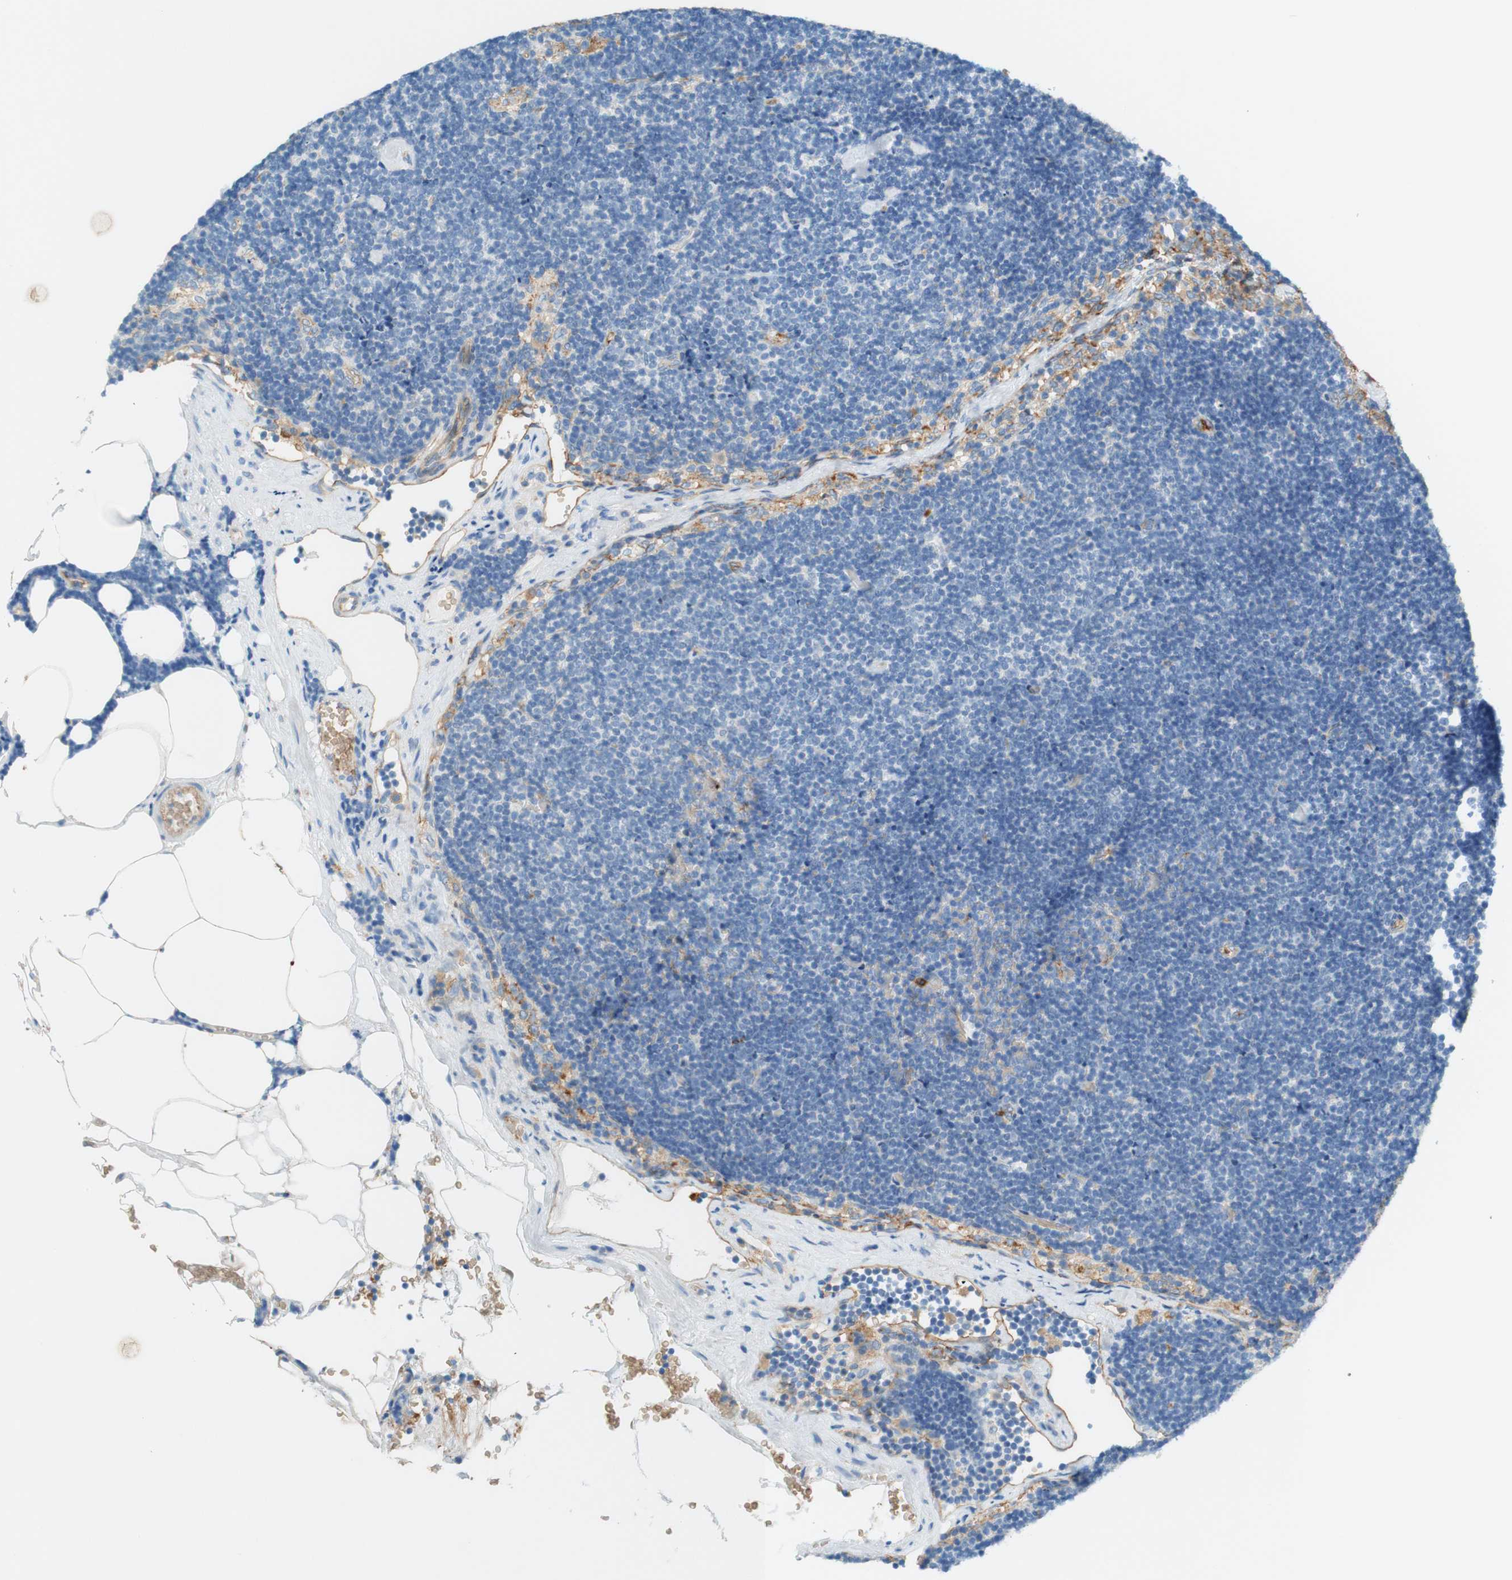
{"staining": {"intensity": "negative", "quantity": "none", "location": "none"}, "tissue": "lymph node", "cell_type": "Germinal center cells", "image_type": "normal", "snomed": [{"axis": "morphology", "description": "Normal tissue, NOS"}, {"axis": "topography", "description": "Lymph node"}], "caption": "Human lymph node stained for a protein using IHC shows no positivity in germinal center cells.", "gene": "STOM", "patient": {"sex": "male", "age": 63}}